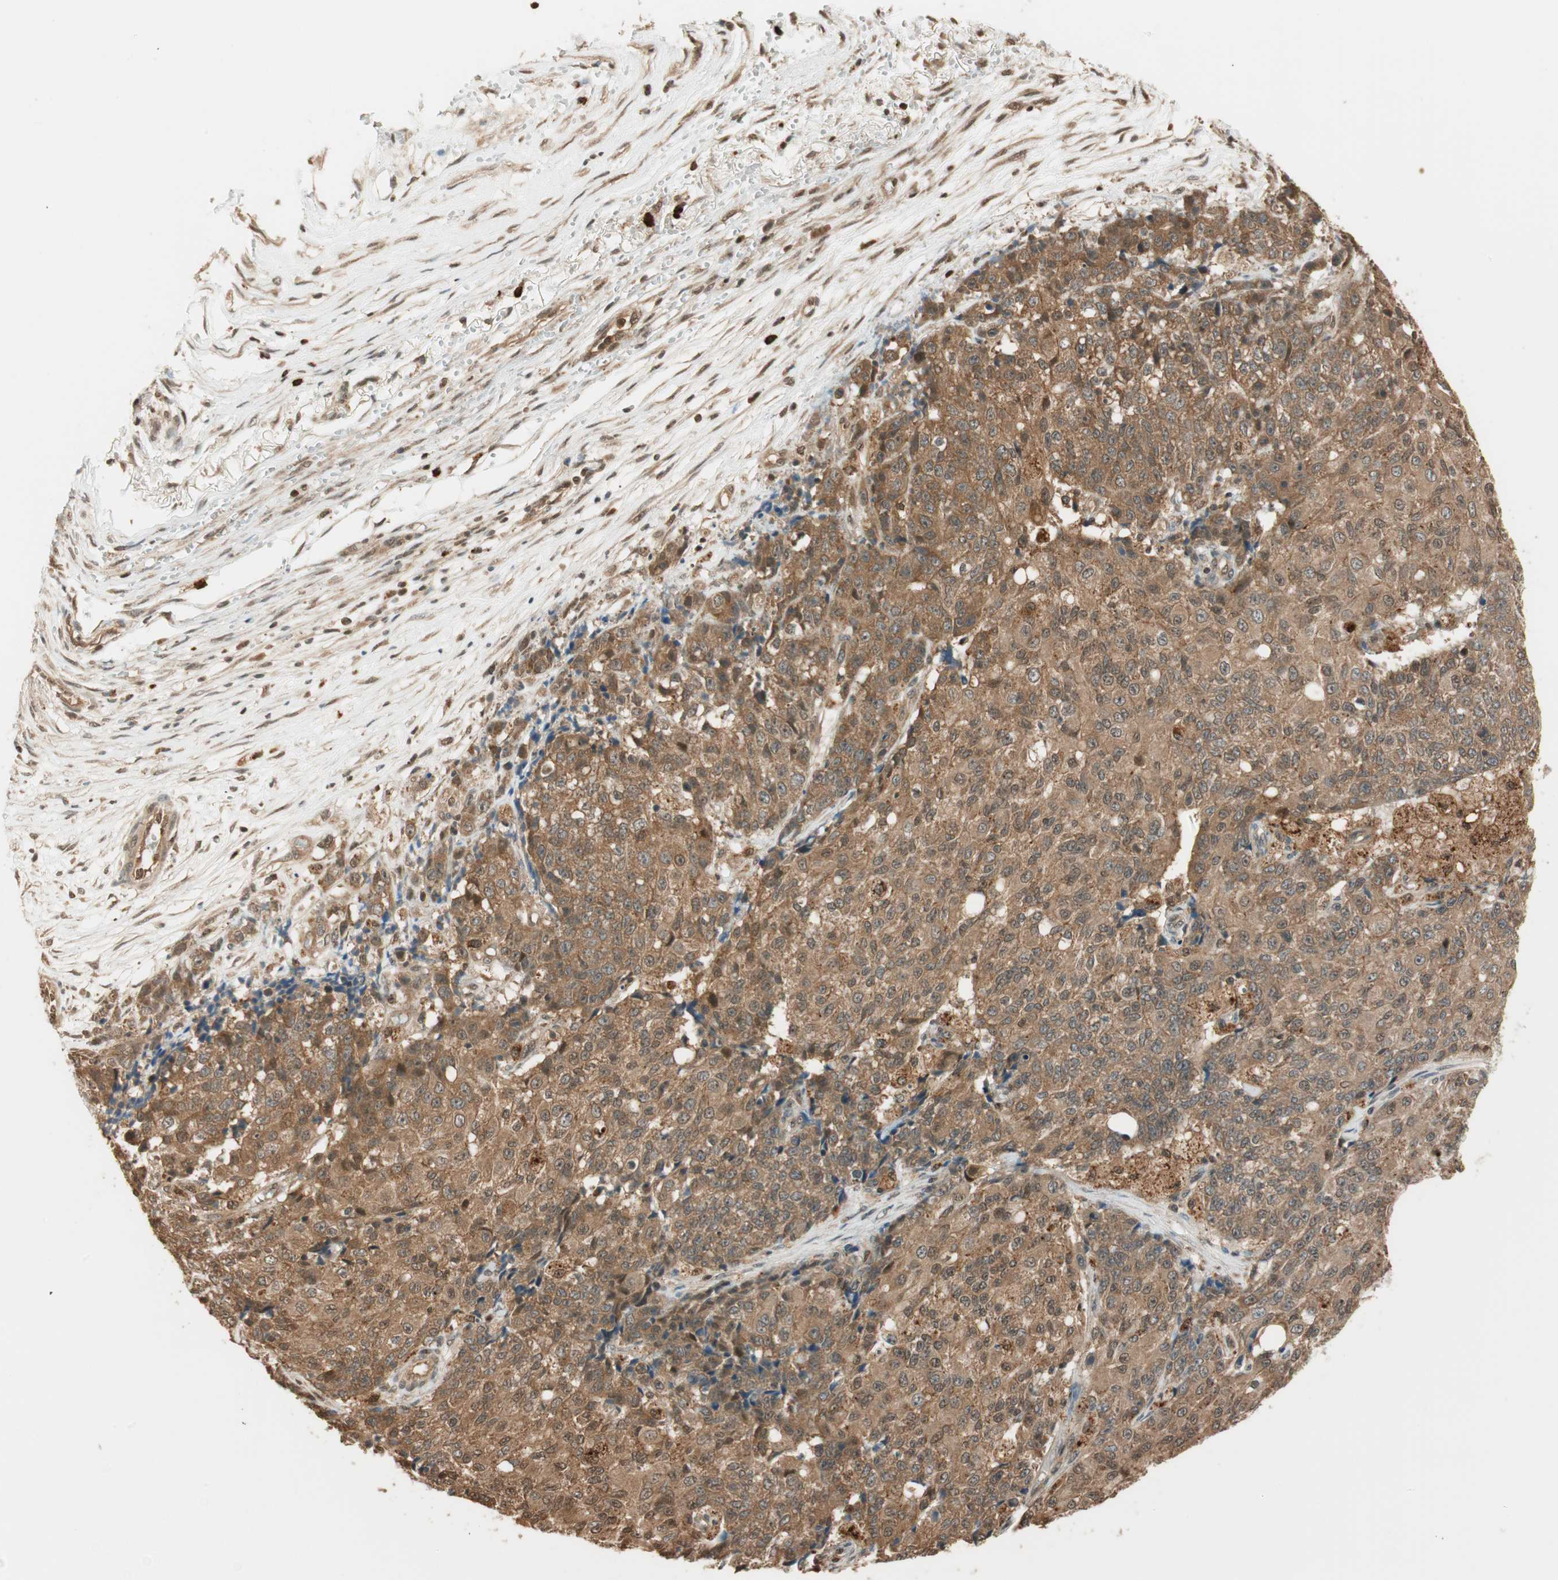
{"staining": {"intensity": "moderate", "quantity": ">75%", "location": "cytoplasmic/membranous,nuclear"}, "tissue": "ovarian cancer", "cell_type": "Tumor cells", "image_type": "cancer", "snomed": [{"axis": "morphology", "description": "Carcinoma, endometroid"}, {"axis": "topography", "description": "Ovary"}], "caption": "Immunohistochemical staining of ovarian cancer exhibits medium levels of moderate cytoplasmic/membranous and nuclear expression in about >75% of tumor cells.", "gene": "ZNF443", "patient": {"sex": "female", "age": 42}}